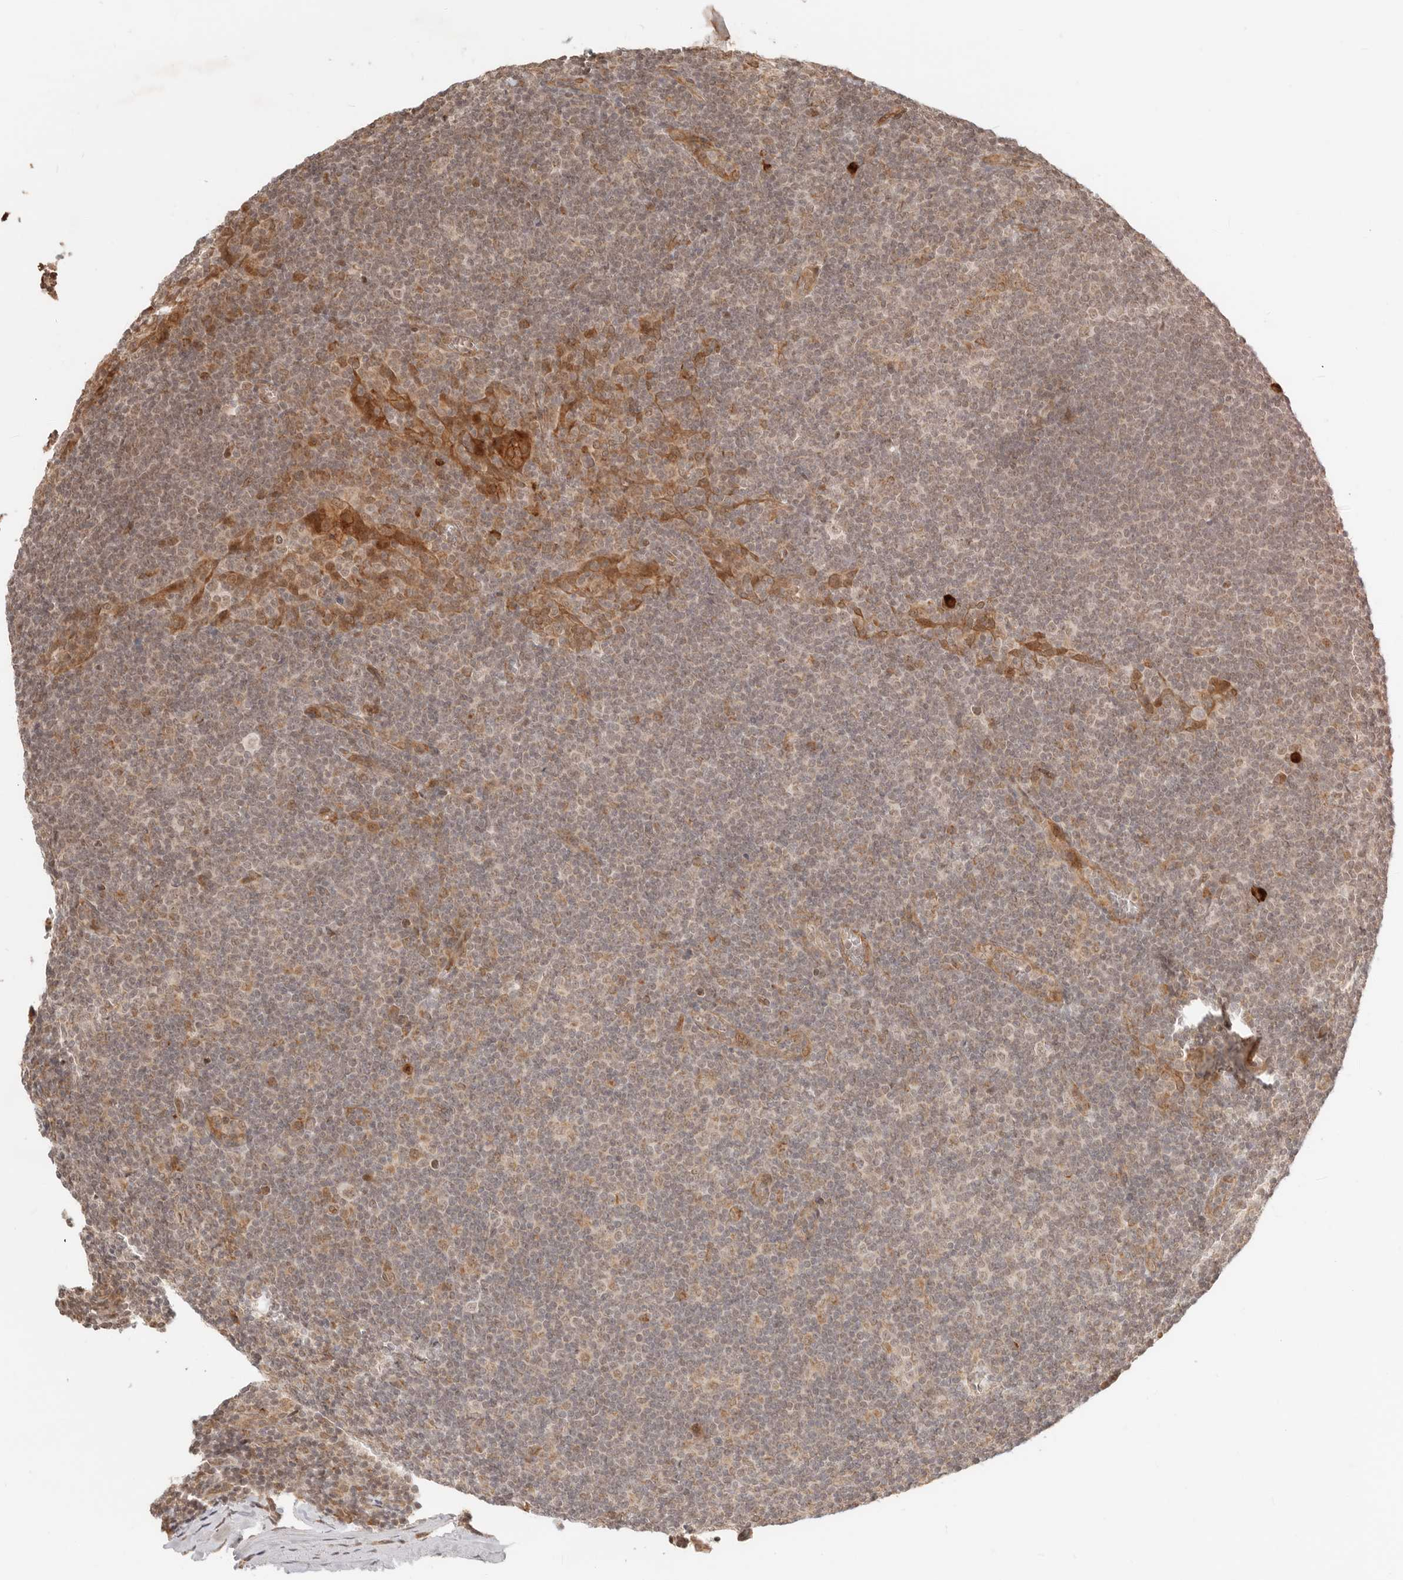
{"staining": {"intensity": "weak", "quantity": "25%-75%", "location": "nuclear"}, "tissue": "tonsil", "cell_type": "Germinal center cells", "image_type": "normal", "snomed": [{"axis": "morphology", "description": "Normal tissue, NOS"}, {"axis": "topography", "description": "Tonsil"}], "caption": "Germinal center cells demonstrate low levels of weak nuclear staining in approximately 25%-75% of cells in normal human tonsil.", "gene": "BAALC", "patient": {"sex": "male", "age": 37}}